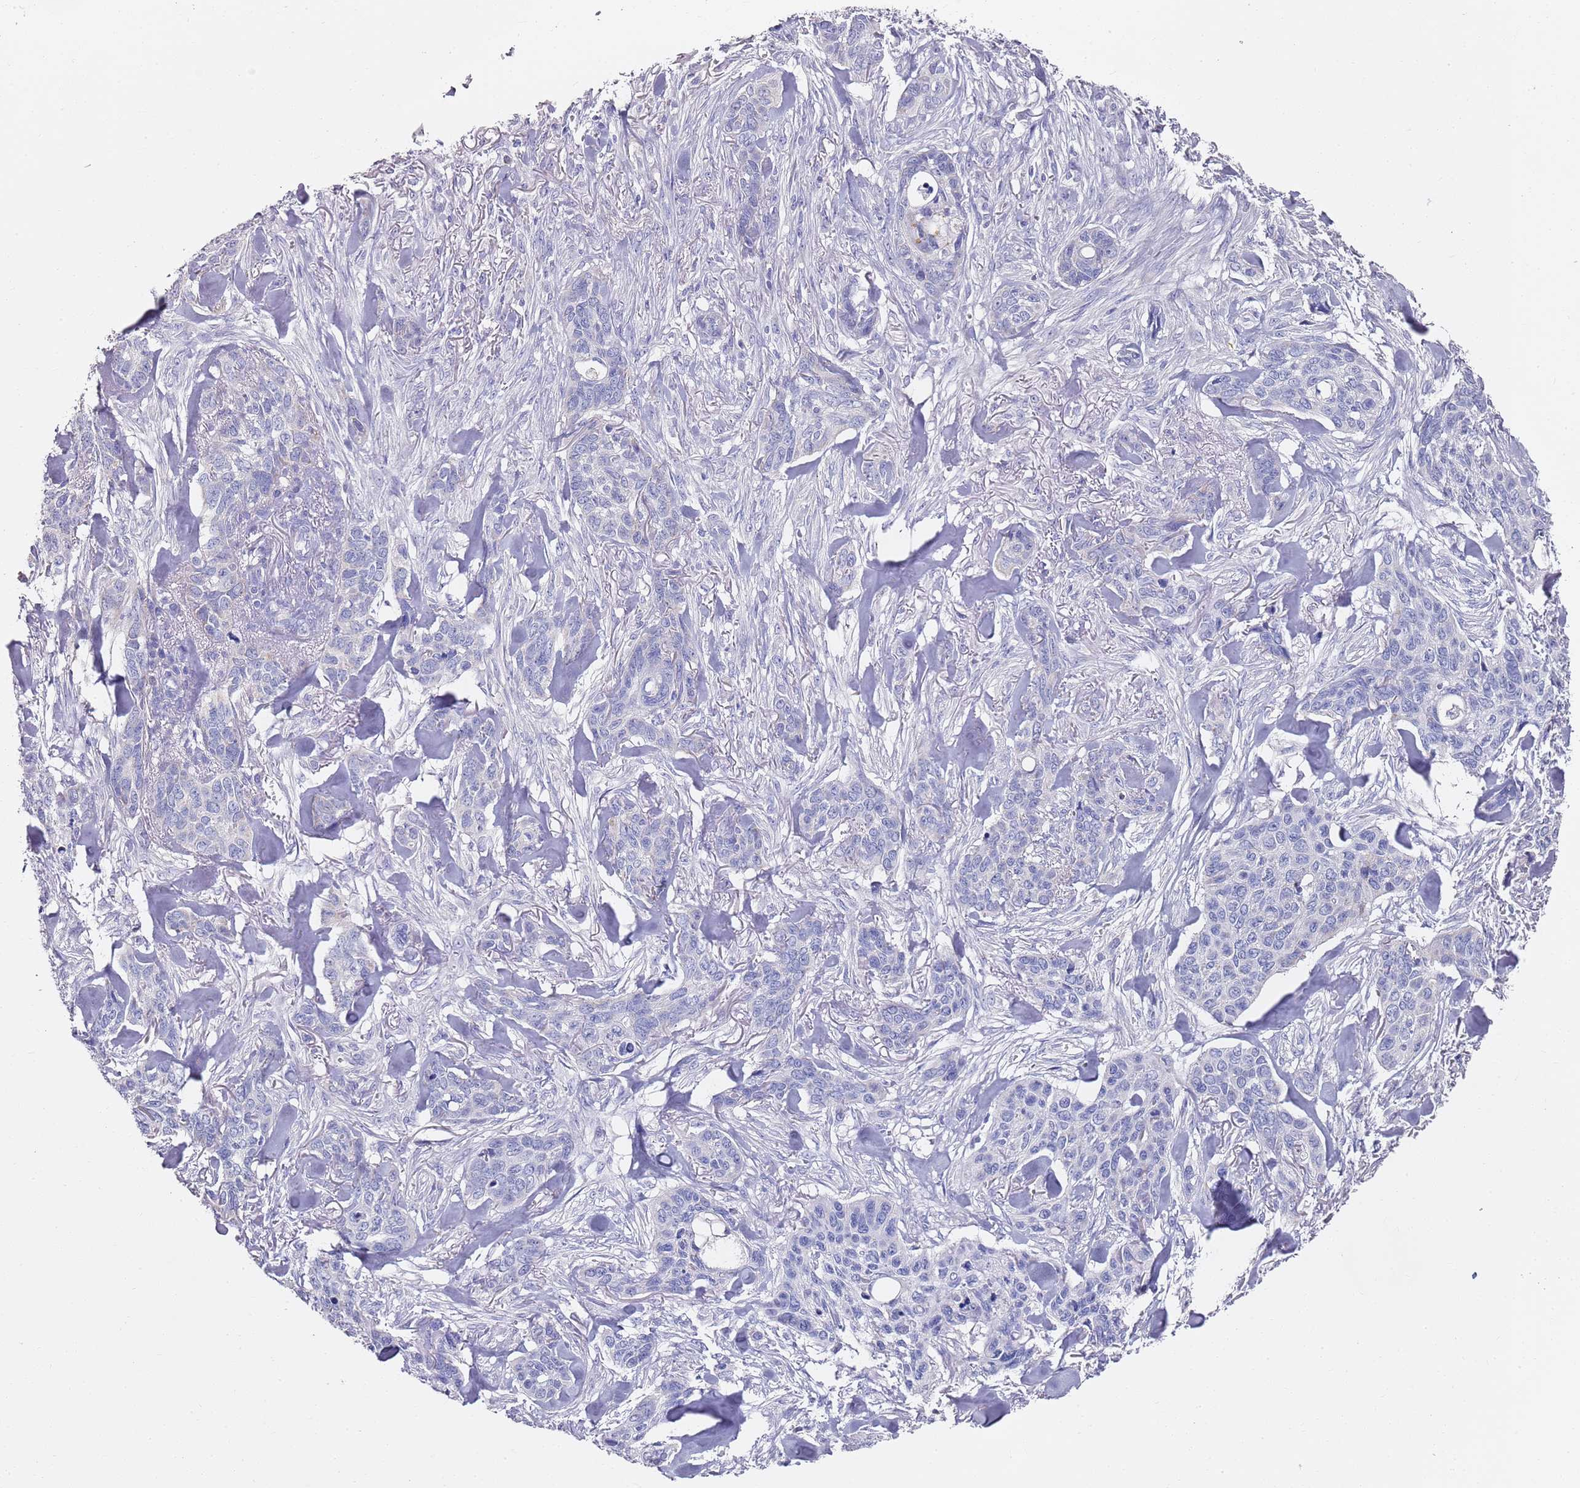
{"staining": {"intensity": "negative", "quantity": "none", "location": "none"}, "tissue": "skin cancer", "cell_type": "Tumor cells", "image_type": "cancer", "snomed": [{"axis": "morphology", "description": "Basal cell carcinoma"}, {"axis": "topography", "description": "Skin"}], "caption": "The histopathology image reveals no staining of tumor cells in basal cell carcinoma (skin).", "gene": "MYBPC3", "patient": {"sex": "male", "age": 86}}